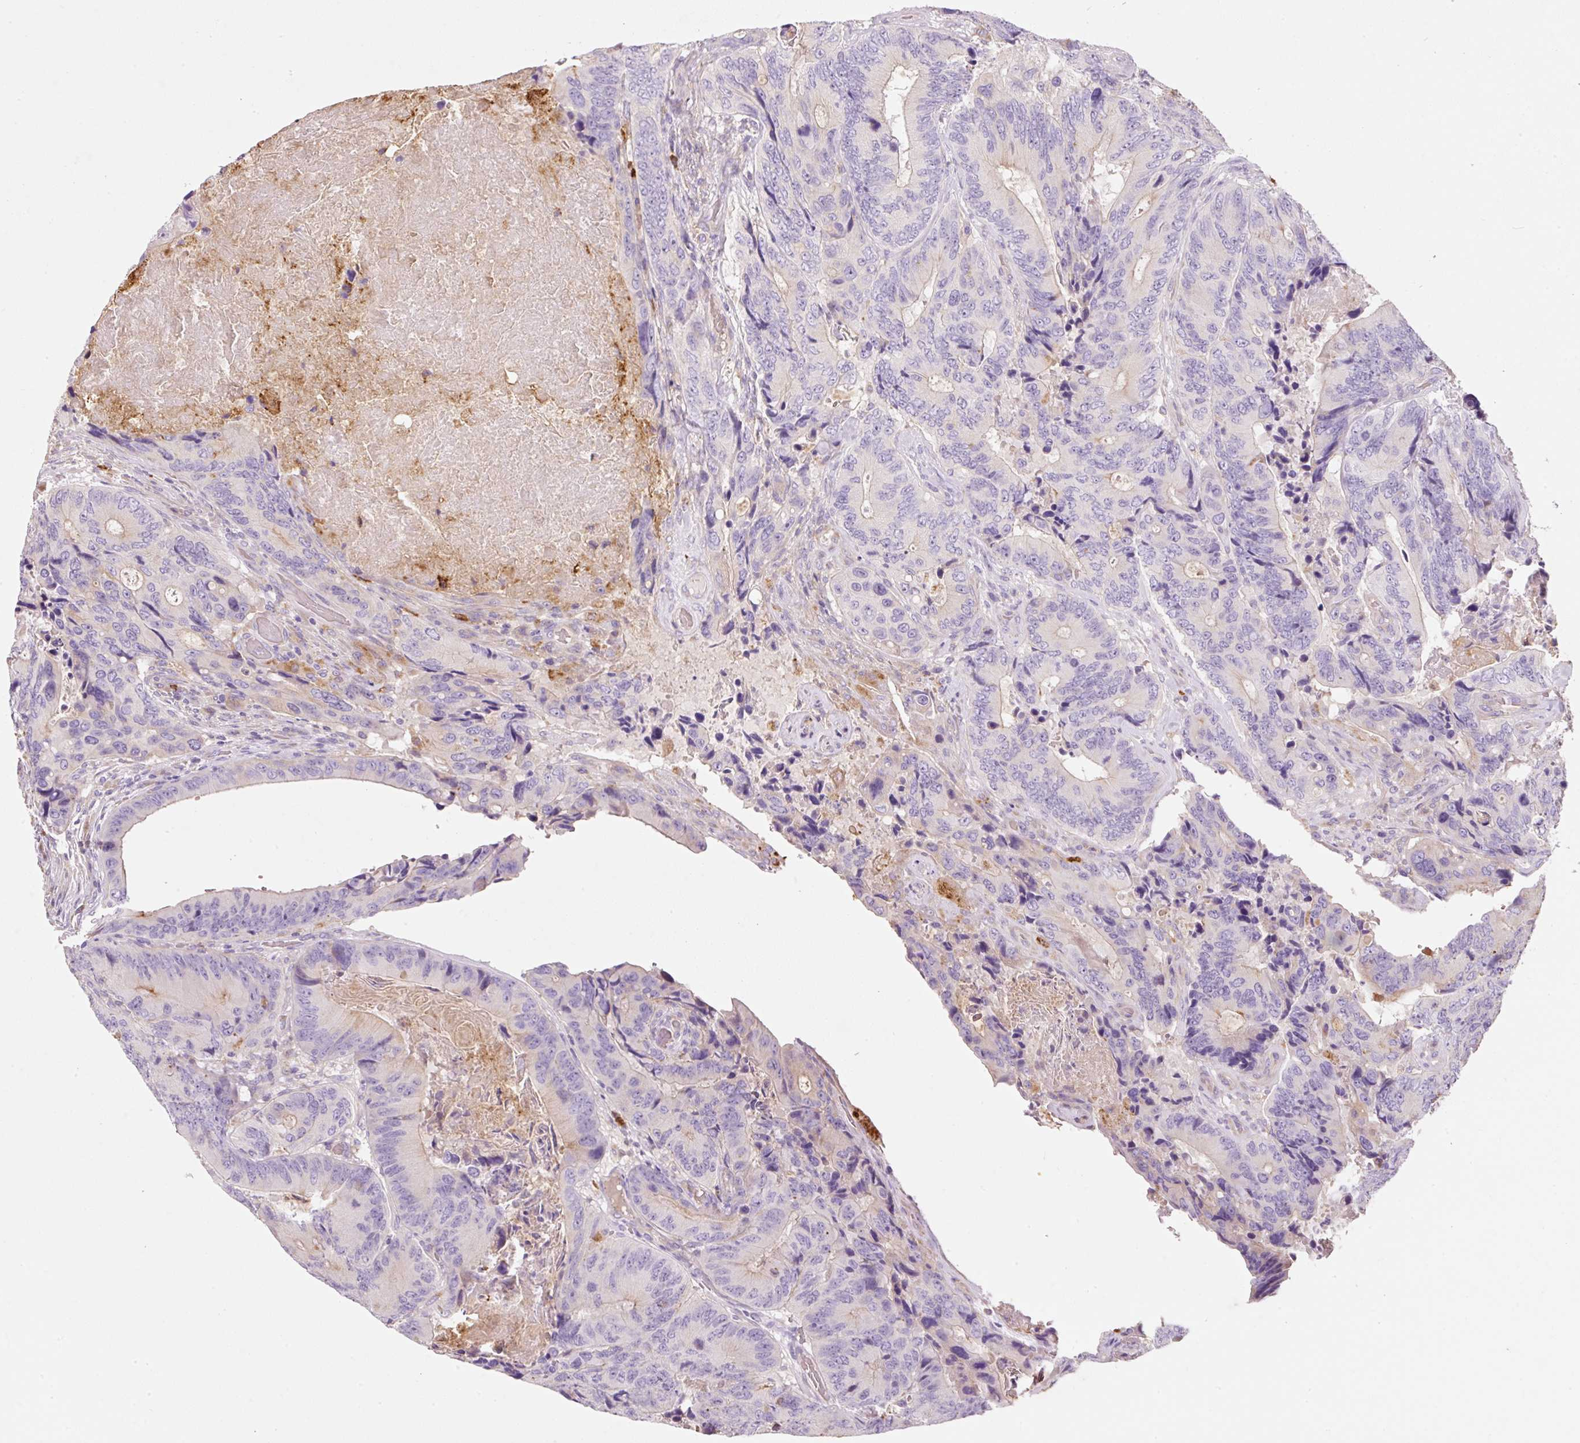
{"staining": {"intensity": "negative", "quantity": "none", "location": "none"}, "tissue": "colorectal cancer", "cell_type": "Tumor cells", "image_type": "cancer", "snomed": [{"axis": "morphology", "description": "Adenocarcinoma, NOS"}, {"axis": "topography", "description": "Colon"}], "caption": "This is an immunohistochemistry (IHC) image of colorectal cancer. There is no positivity in tumor cells.", "gene": "TMC8", "patient": {"sex": "male", "age": 84}}